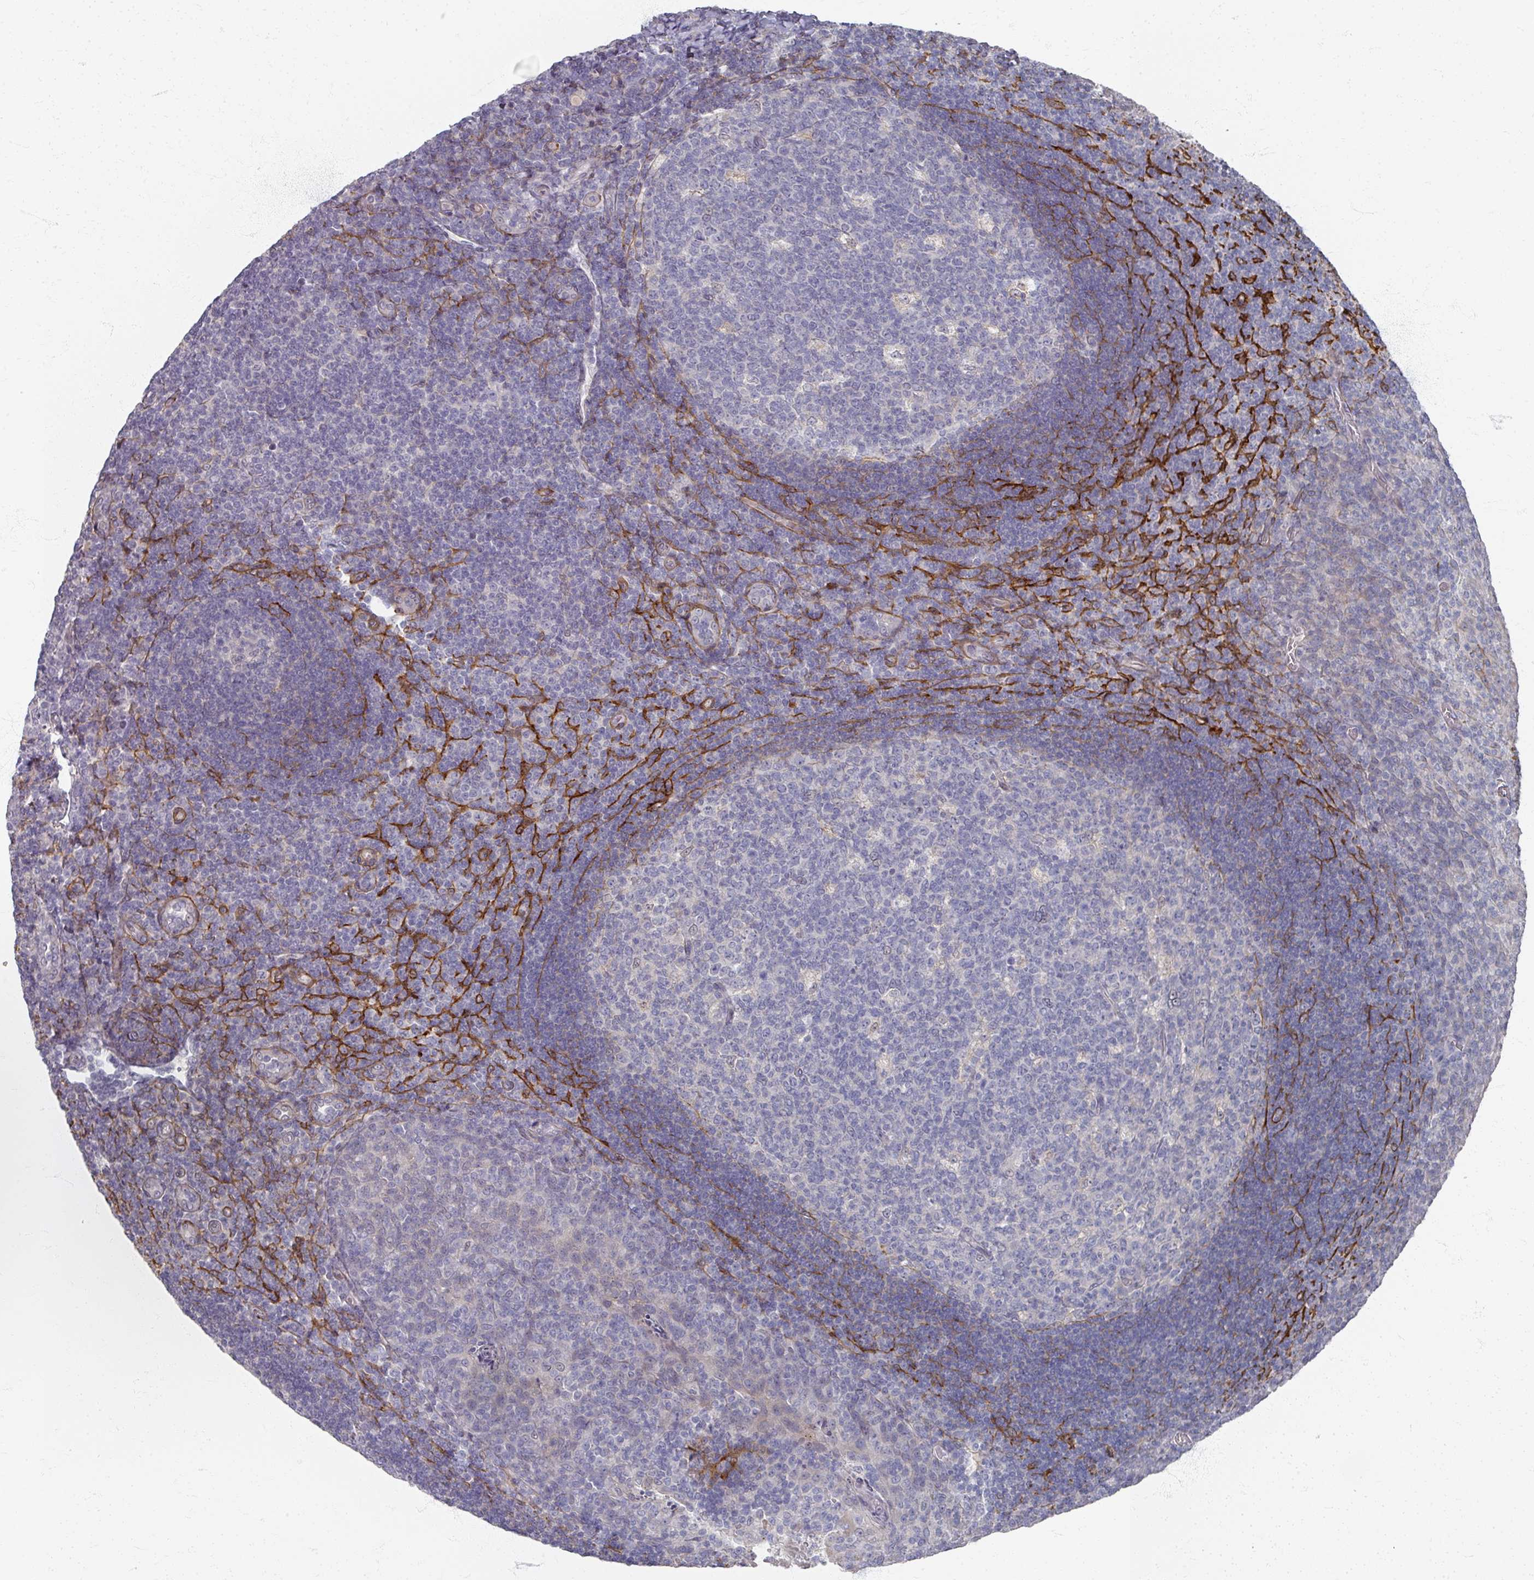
{"staining": {"intensity": "negative", "quantity": "none", "location": "none"}, "tissue": "tonsil", "cell_type": "Germinal center cells", "image_type": "normal", "snomed": [{"axis": "morphology", "description": "Normal tissue, NOS"}, {"axis": "topography", "description": "Tonsil"}], "caption": "An immunohistochemistry (IHC) photomicrograph of benign tonsil is shown. There is no staining in germinal center cells of tonsil.", "gene": "TTYH3", "patient": {"sex": "male", "age": 17}}